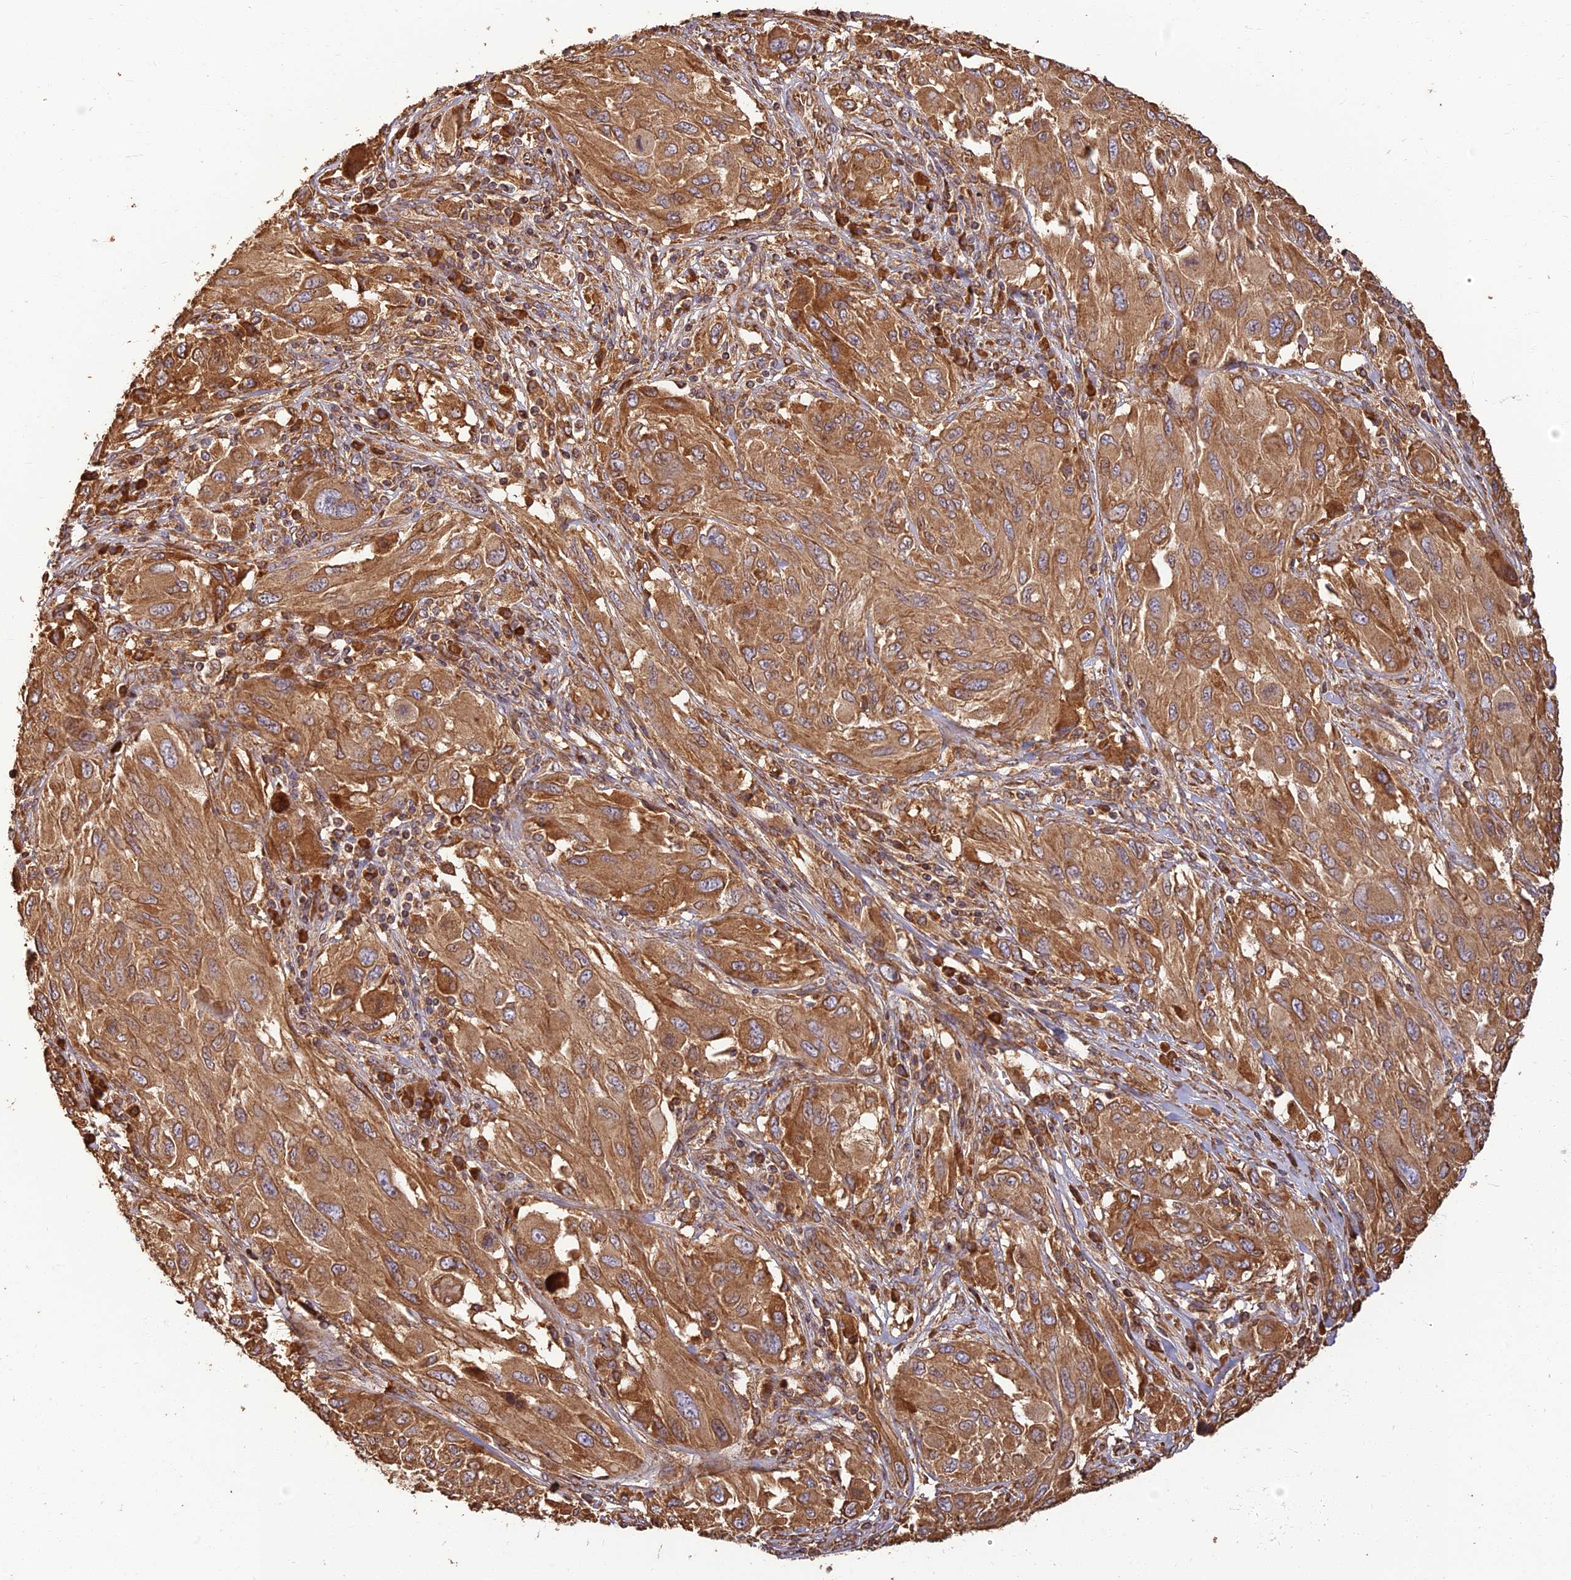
{"staining": {"intensity": "moderate", "quantity": ">75%", "location": "cytoplasmic/membranous"}, "tissue": "melanoma", "cell_type": "Tumor cells", "image_type": "cancer", "snomed": [{"axis": "morphology", "description": "Malignant melanoma, NOS"}, {"axis": "topography", "description": "Skin"}], "caption": "The immunohistochemical stain highlights moderate cytoplasmic/membranous positivity in tumor cells of melanoma tissue.", "gene": "CORO1C", "patient": {"sex": "female", "age": 91}}